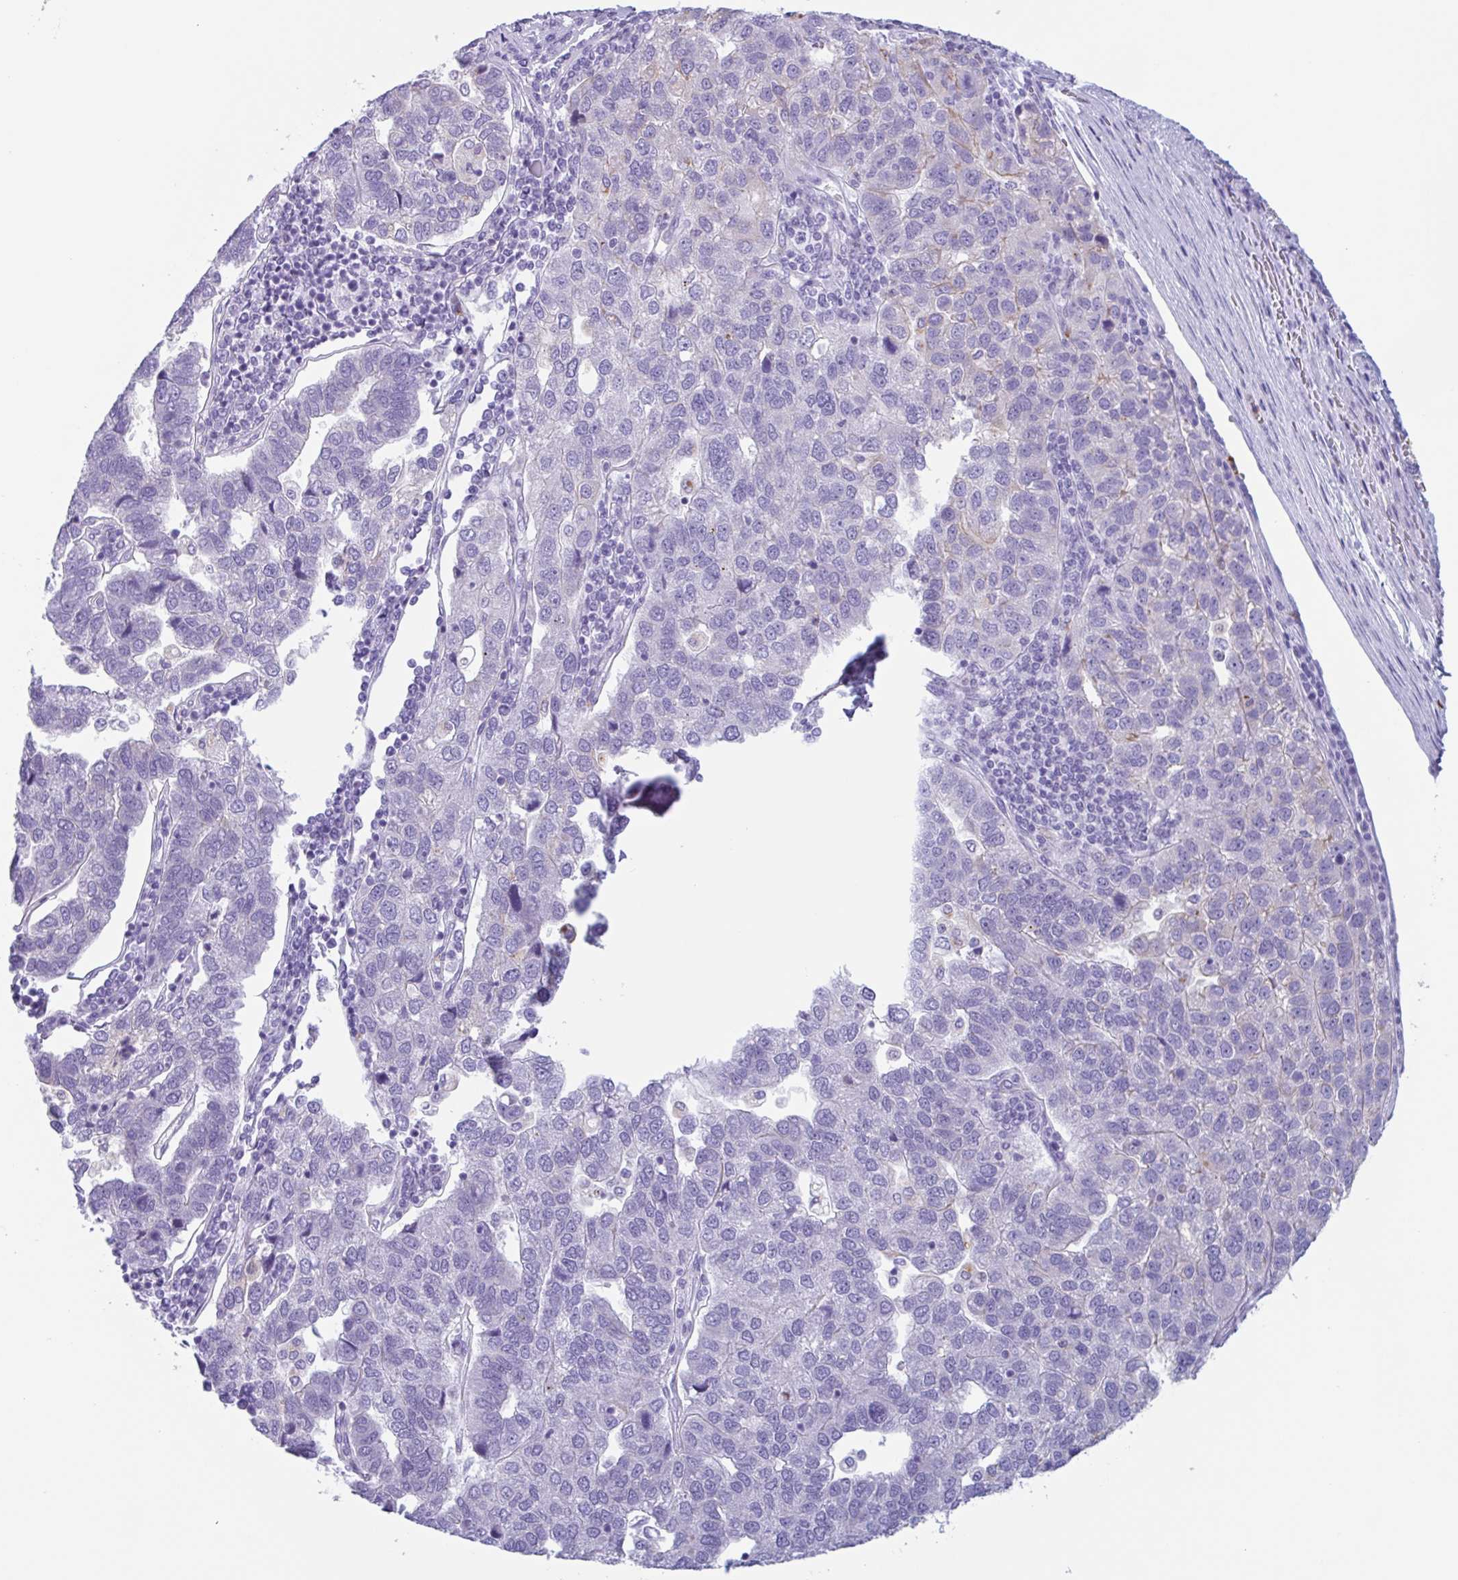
{"staining": {"intensity": "negative", "quantity": "none", "location": "none"}, "tissue": "pancreatic cancer", "cell_type": "Tumor cells", "image_type": "cancer", "snomed": [{"axis": "morphology", "description": "Adenocarcinoma, NOS"}, {"axis": "topography", "description": "Pancreas"}], "caption": "Immunohistochemistry (IHC) histopathology image of neoplastic tissue: human pancreatic cancer stained with DAB (3,3'-diaminobenzidine) demonstrates no significant protein positivity in tumor cells.", "gene": "DTWD2", "patient": {"sex": "female", "age": 61}}